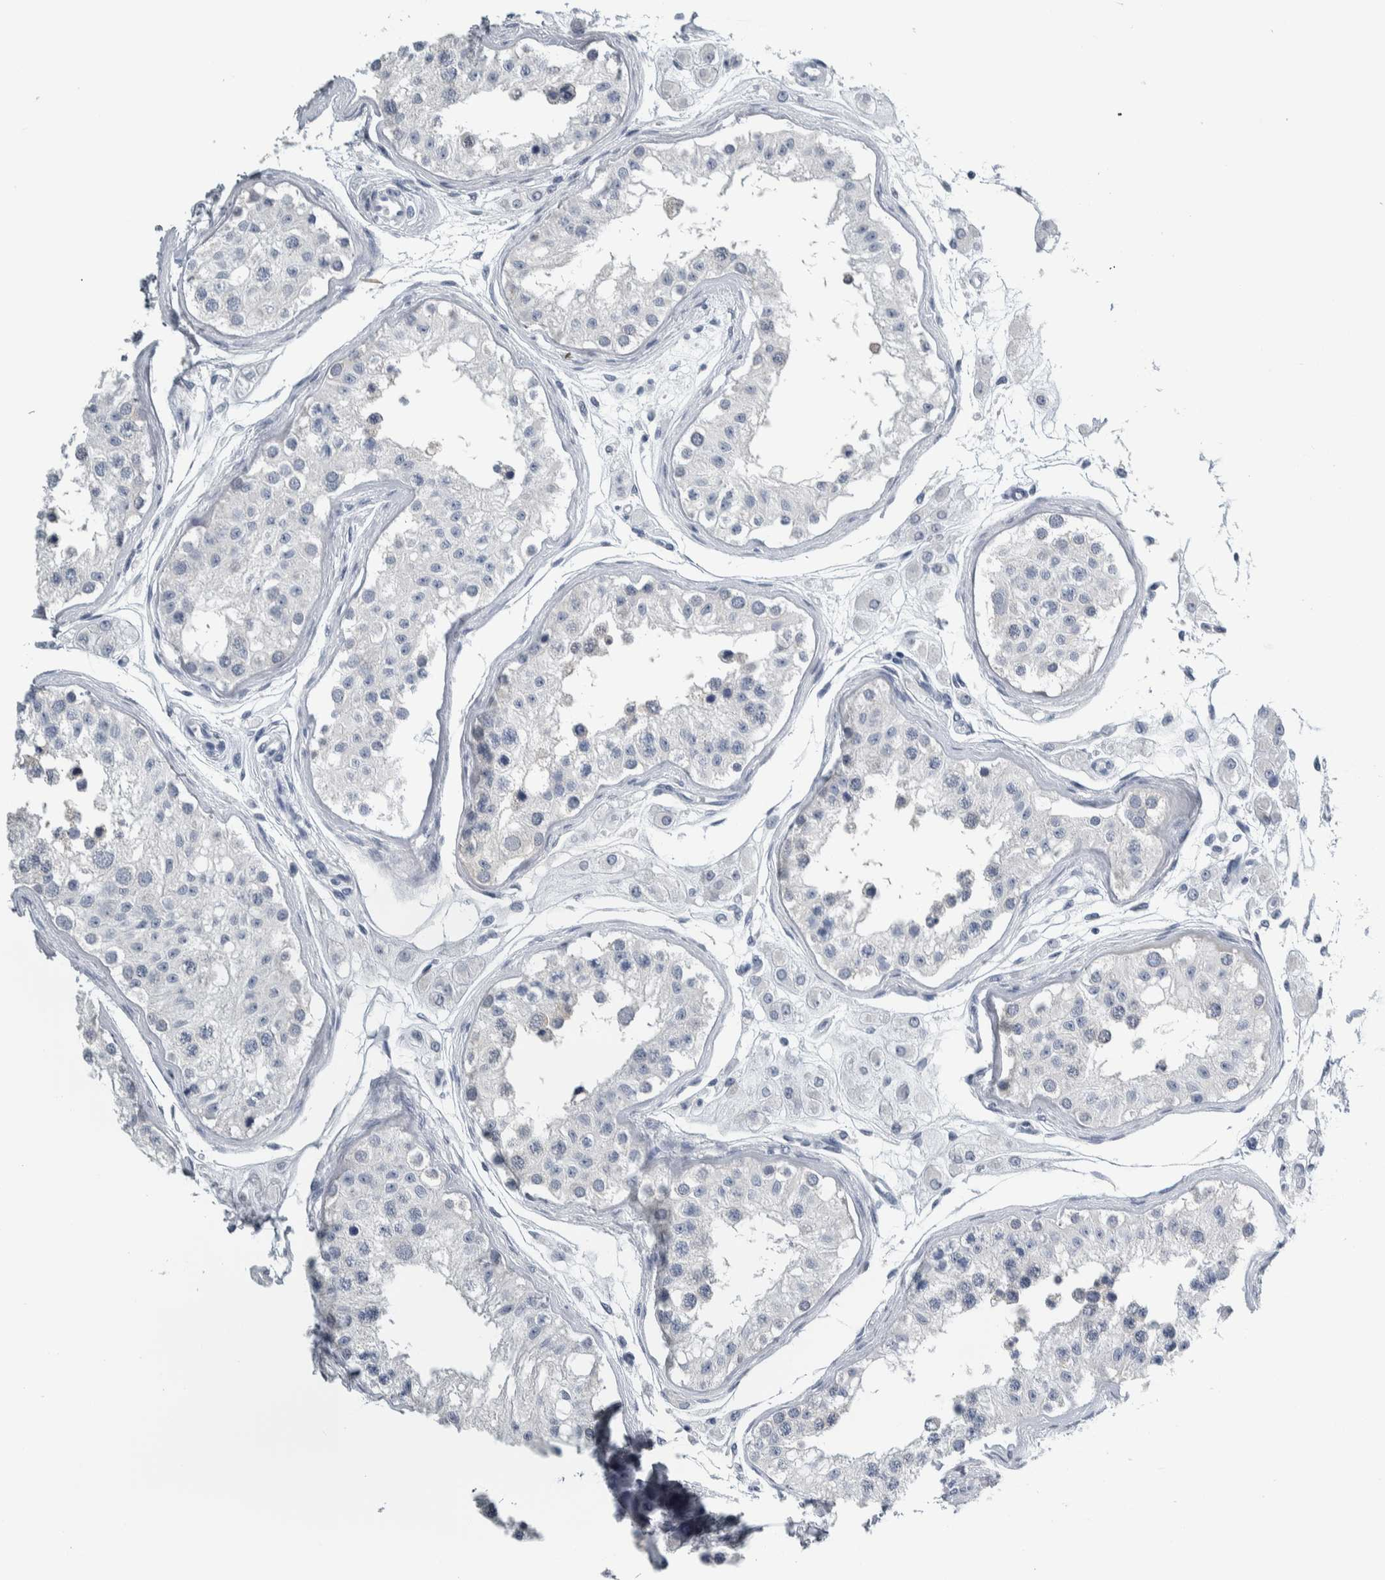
{"staining": {"intensity": "weak", "quantity": "25%-75%", "location": "cytoplasmic/membranous"}, "tissue": "testis", "cell_type": "Cells in seminiferous ducts", "image_type": "normal", "snomed": [{"axis": "morphology", "description": "Normal tissue, NOS"}, {"axis": "morphology", "description": "Adenocarcinoma, metastatic, NOS"}, {"axis": "topography", "description": "Testis"}], "caption": "Weak cytoplasmic/membranous staining is present in about 25%-75% of cells in seminiferous ducts in benign testis. Using DAB (3,3'-diaminobenzidine) (brown) and hematoxylin (blue) stains, captured at high magnification using brightfield microscopy.", "gene": "CDH17", "patient": {"sex": "male", "age": 26}}